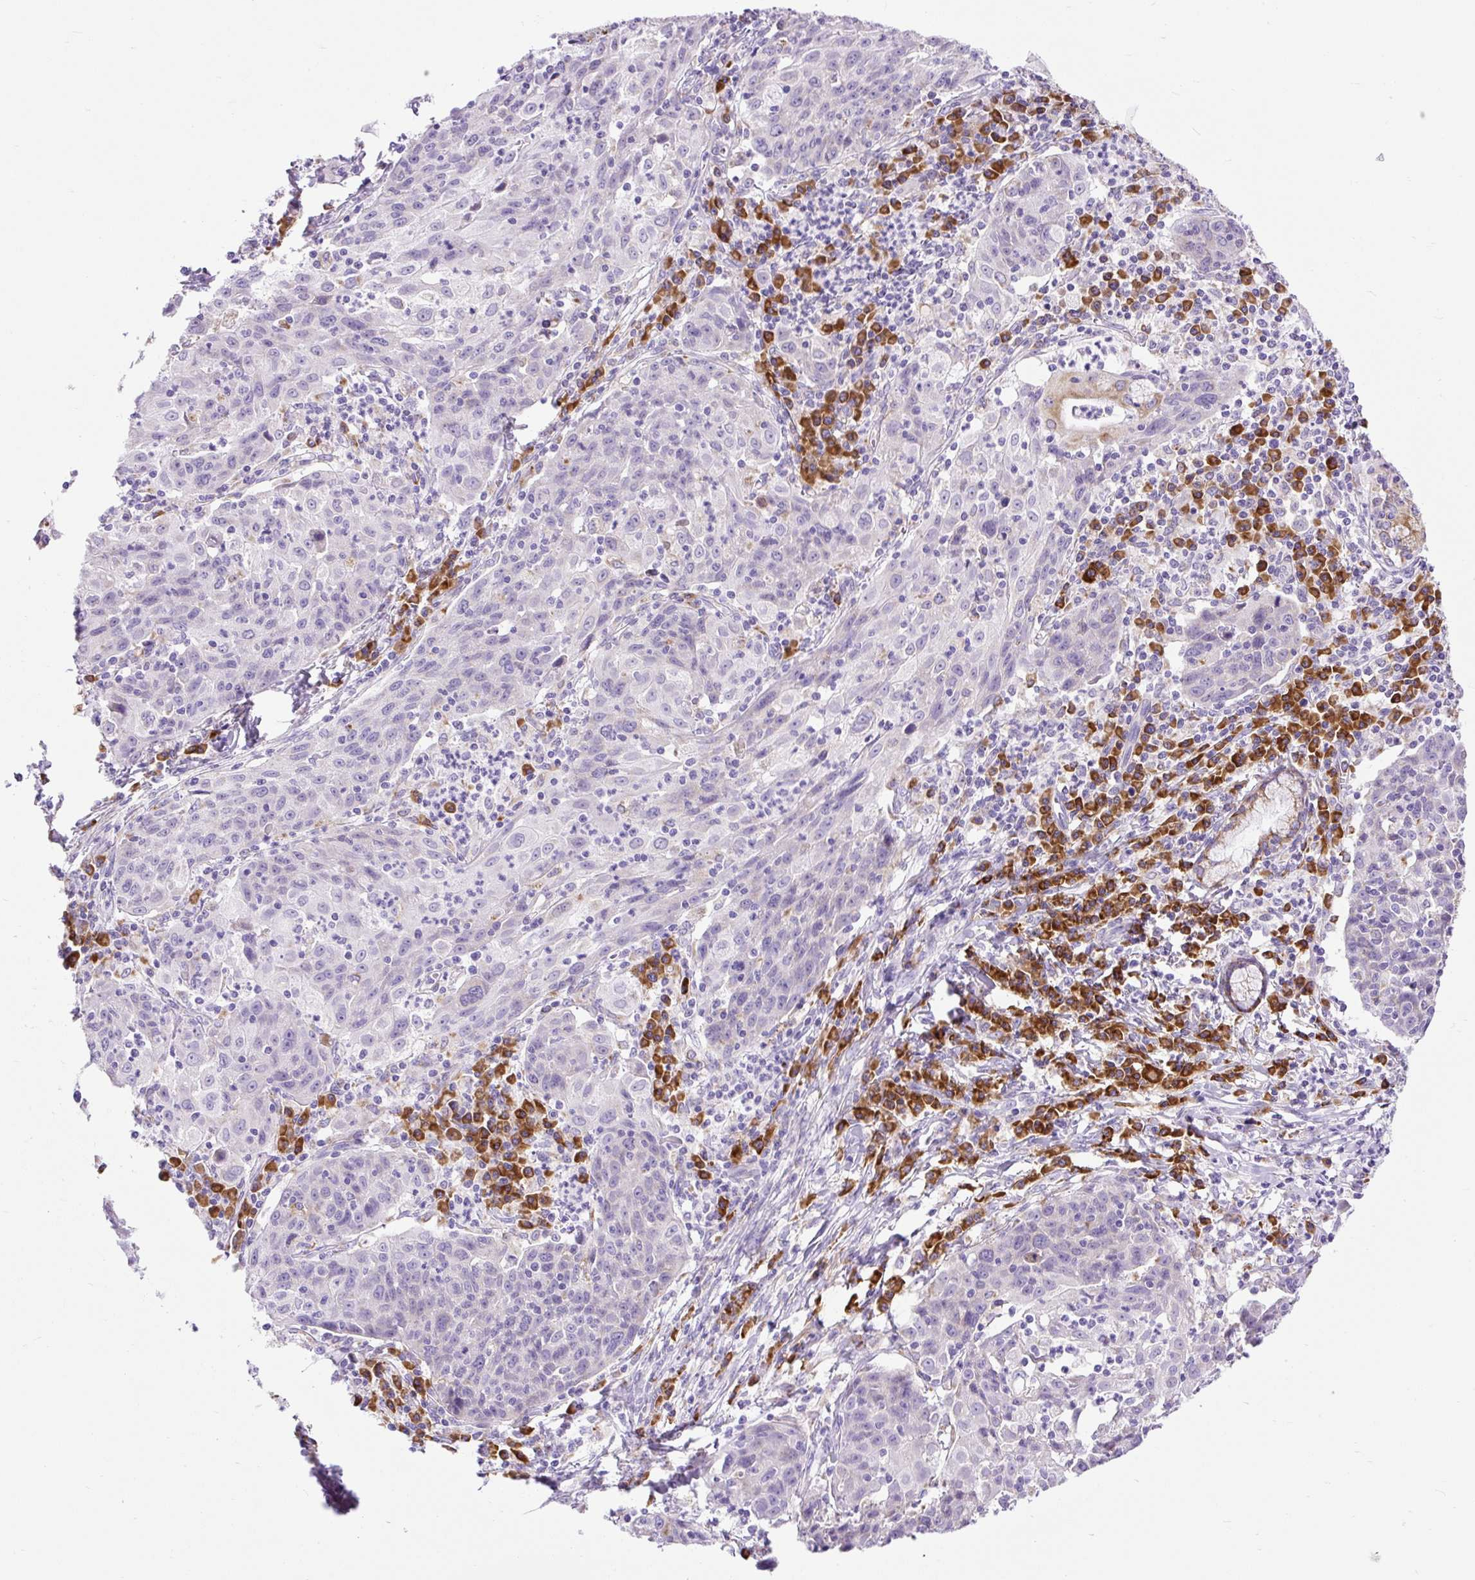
{"staining": {"intensity": "negative", "quantity": "none", "location": "none"}, "tissue": "lung cancer", "cell_type": "Tumor cells", "image_type": "cancer", "snomed": [{"axis": "morphology", "description": "Squamous cell carcinoma, NOS"}, {"axis": "morphology", "description": "Squamous cell carcinoma, metastatic, NOS"}, {"axis": "topography", "description": "Bronchus"}, {"axis": "topography", "description": "Lung"}], "caption": "This is an immunohistochemistry photomicrograph of human lung cancer. There is no expression in tumor cells.", "gene": "DDOST", "patient": {"sex": "male", "age": 62}}